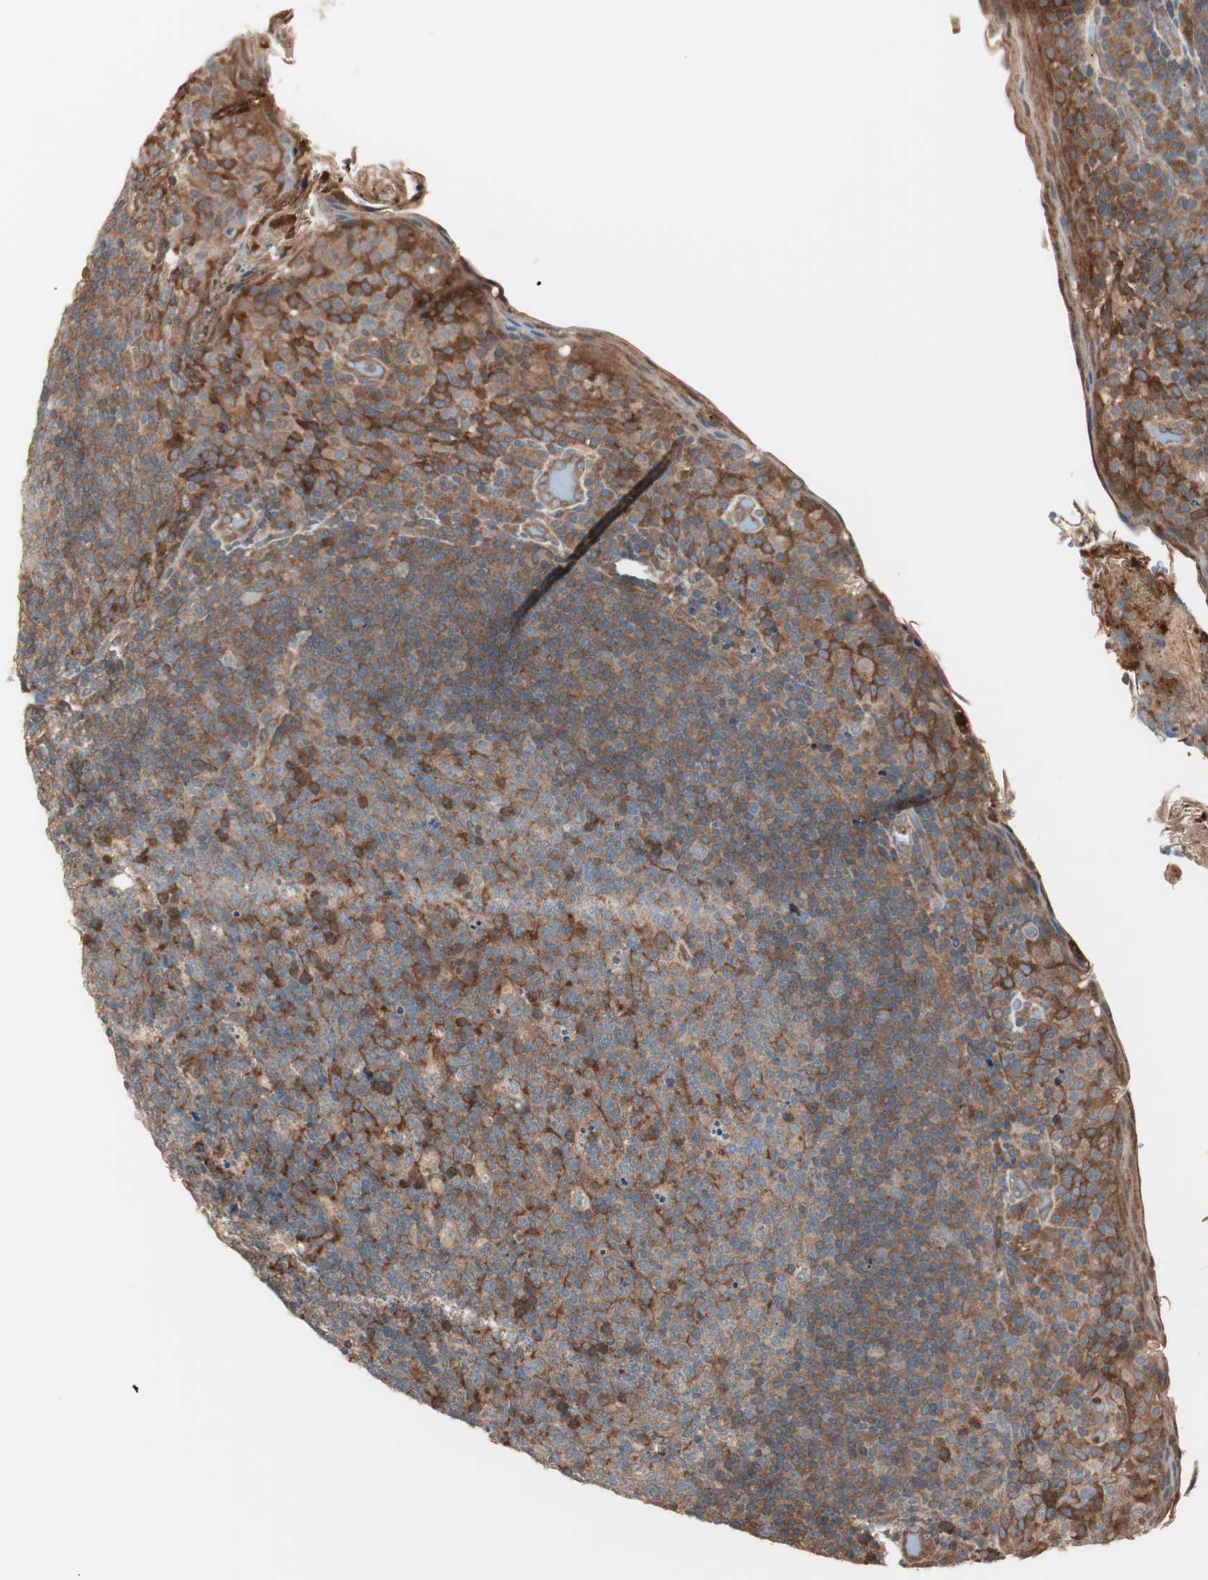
{"staining": {"intensity": "moderate", "quantity": ">75%", "location": "cytoplasmic/membranous"}, "tissue": "tonsil", "cell_type": "Germinal center cells", "image_type": "normal", "snomed": [{"axis": "morphology", "description": "Normal tissue, NOS"}, {"axis": "topography", "description": "Tonsil"}], "caption": "Protein staining shows moderate cytoplasmic/membranous positivity in about >75% of germinal center cells in normal tonsil.", "gene": "TSG101", "patient": {"sex": "male", "age": 17}}